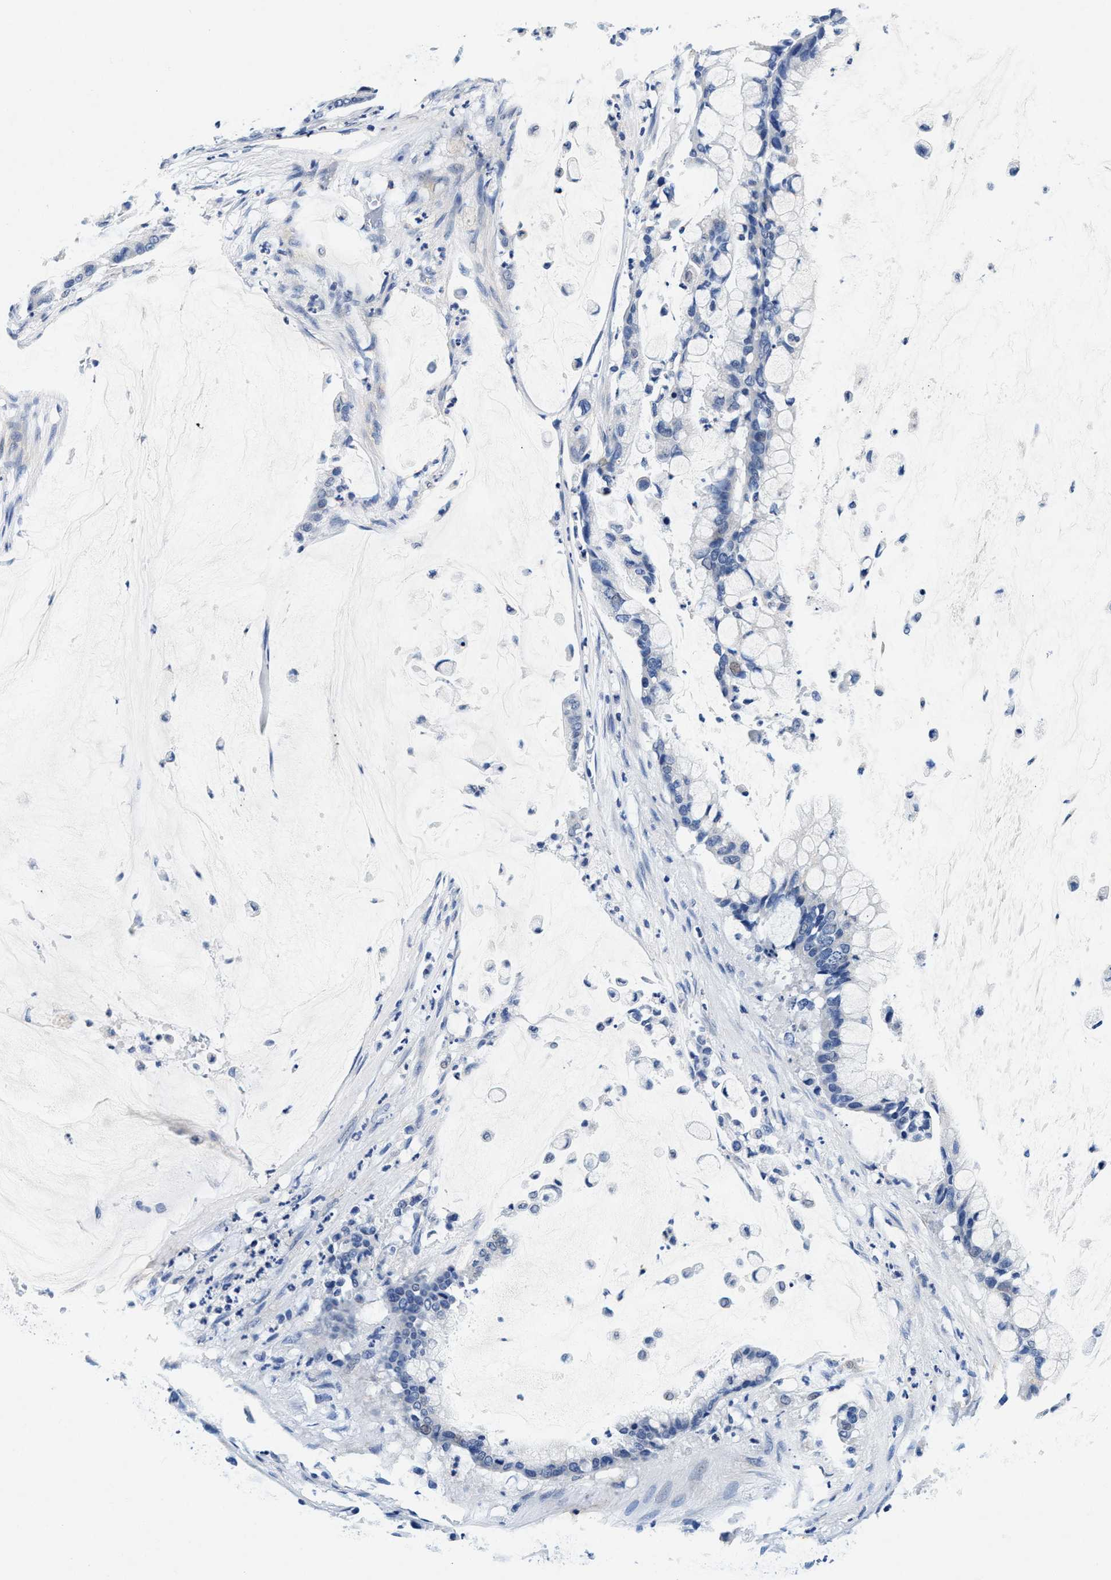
{"staining": {"intensity": "negative", "quantity": "none", "location": "none"}, "tissue": "pancreatic cancer", "cell_type": "Tumor cells", "image_type": "cancer", "snomed": [{"axis": "morphology", "description": "Adenocarcinoma, NOS"}, {"axis": "topography", "description": "Pancreas"}], "caption": "Immunohistochemistry (IHC) of human pancreatic adenocarcinoma demonstrates no positivity in tumor cells.", "gene": "SLC8A1", "patient": {"sex": "male", "age": 41}}